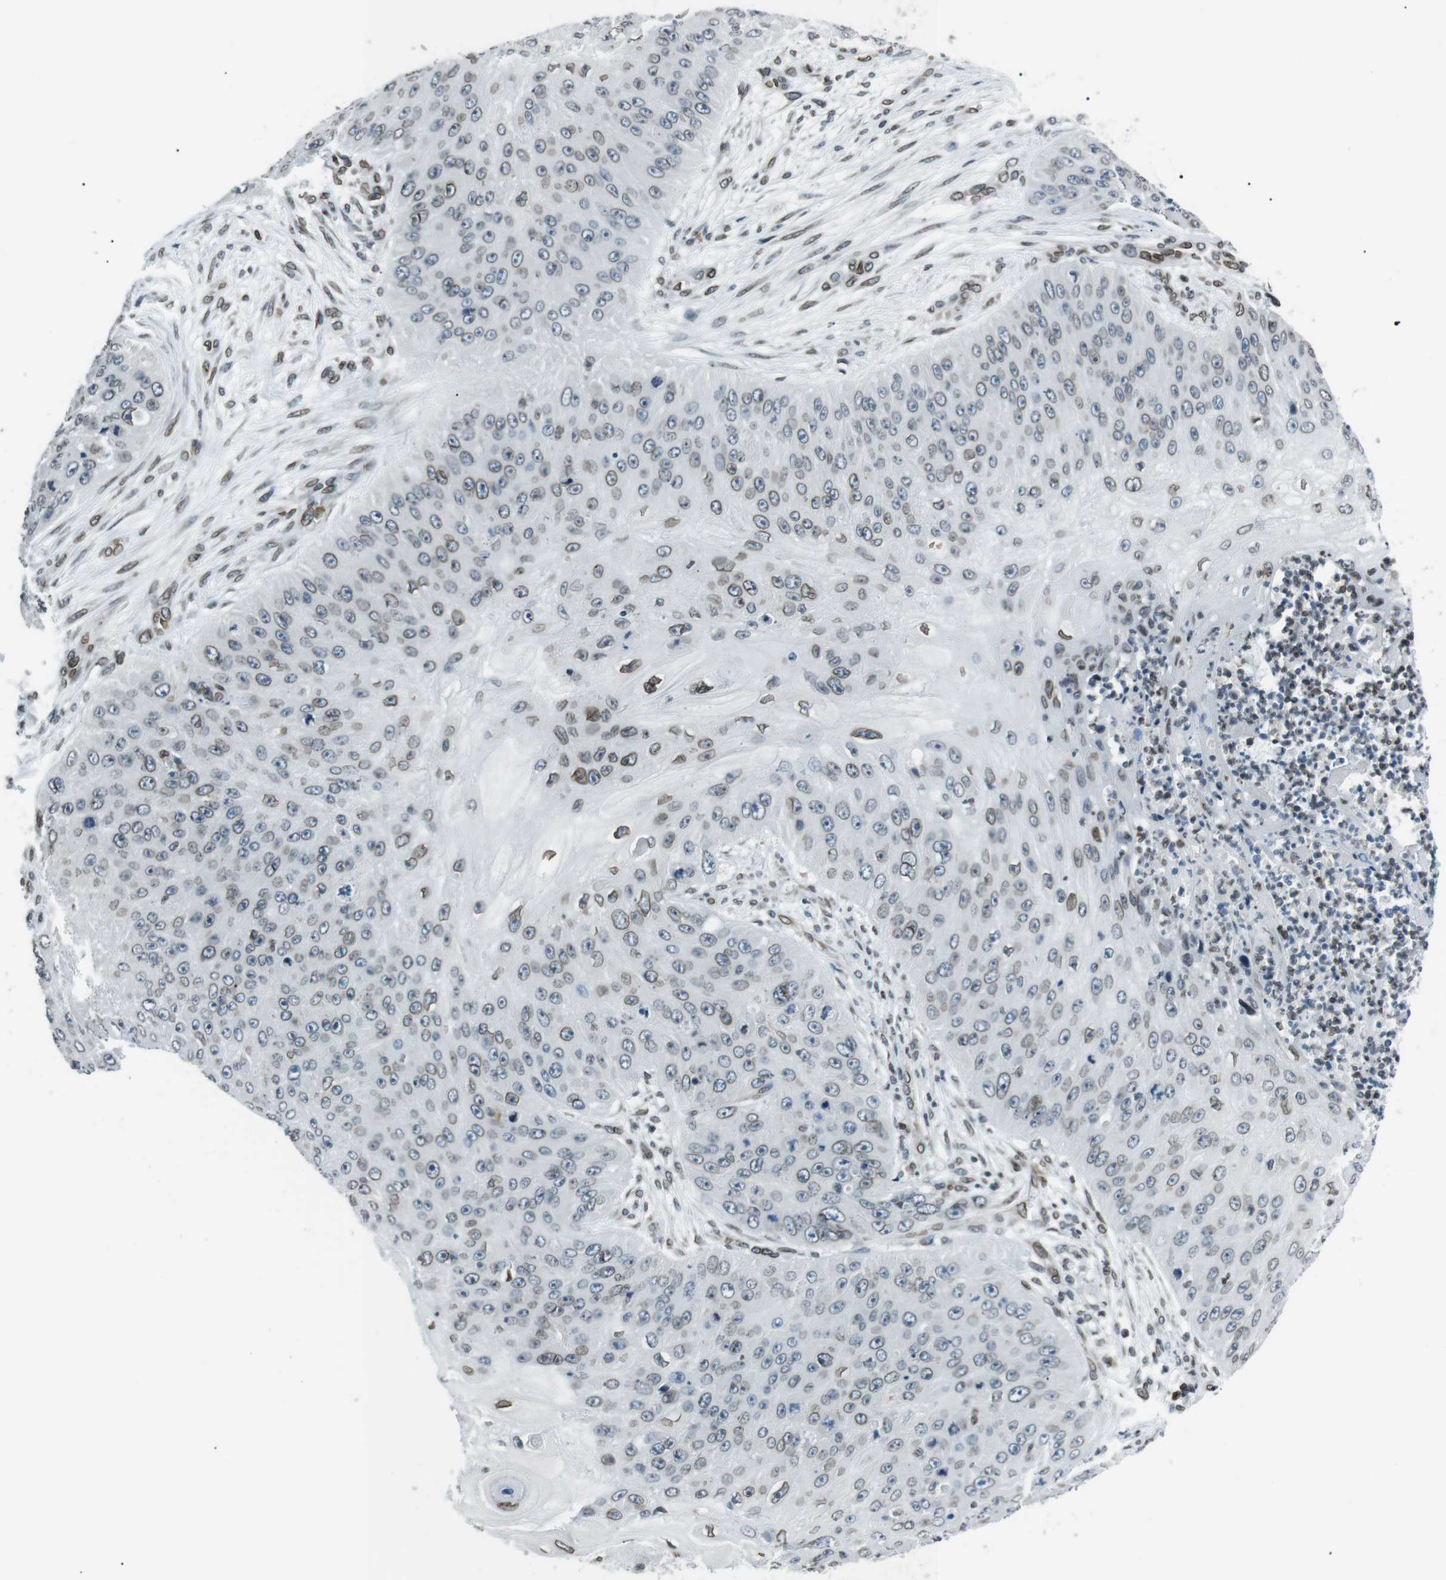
{"staining": {"intensity": "weak", "quantity": "25%-75%", "location": "cytoplasmic/membranous,nuclear"}, "tissue": "skin cancer", "cell_type": "Tumor cells", "image_type": "cancer", "snomed": [{"axis": "morphology", "description": "Squamous cell carcinoma, NOS"}, {"axis": "topography", "description": "Skin"}], "caption": "DAB (3,3'-diaminobenzidine) immunohistochemical staining of human skin squamous cell carcinoma shows weak cytoplasmic/membranous and nuclear protein positivity in approximately 25%-75% of tumor cells.", "gene": "TMX4", "patient": {"sex": "female", "age": 80}}